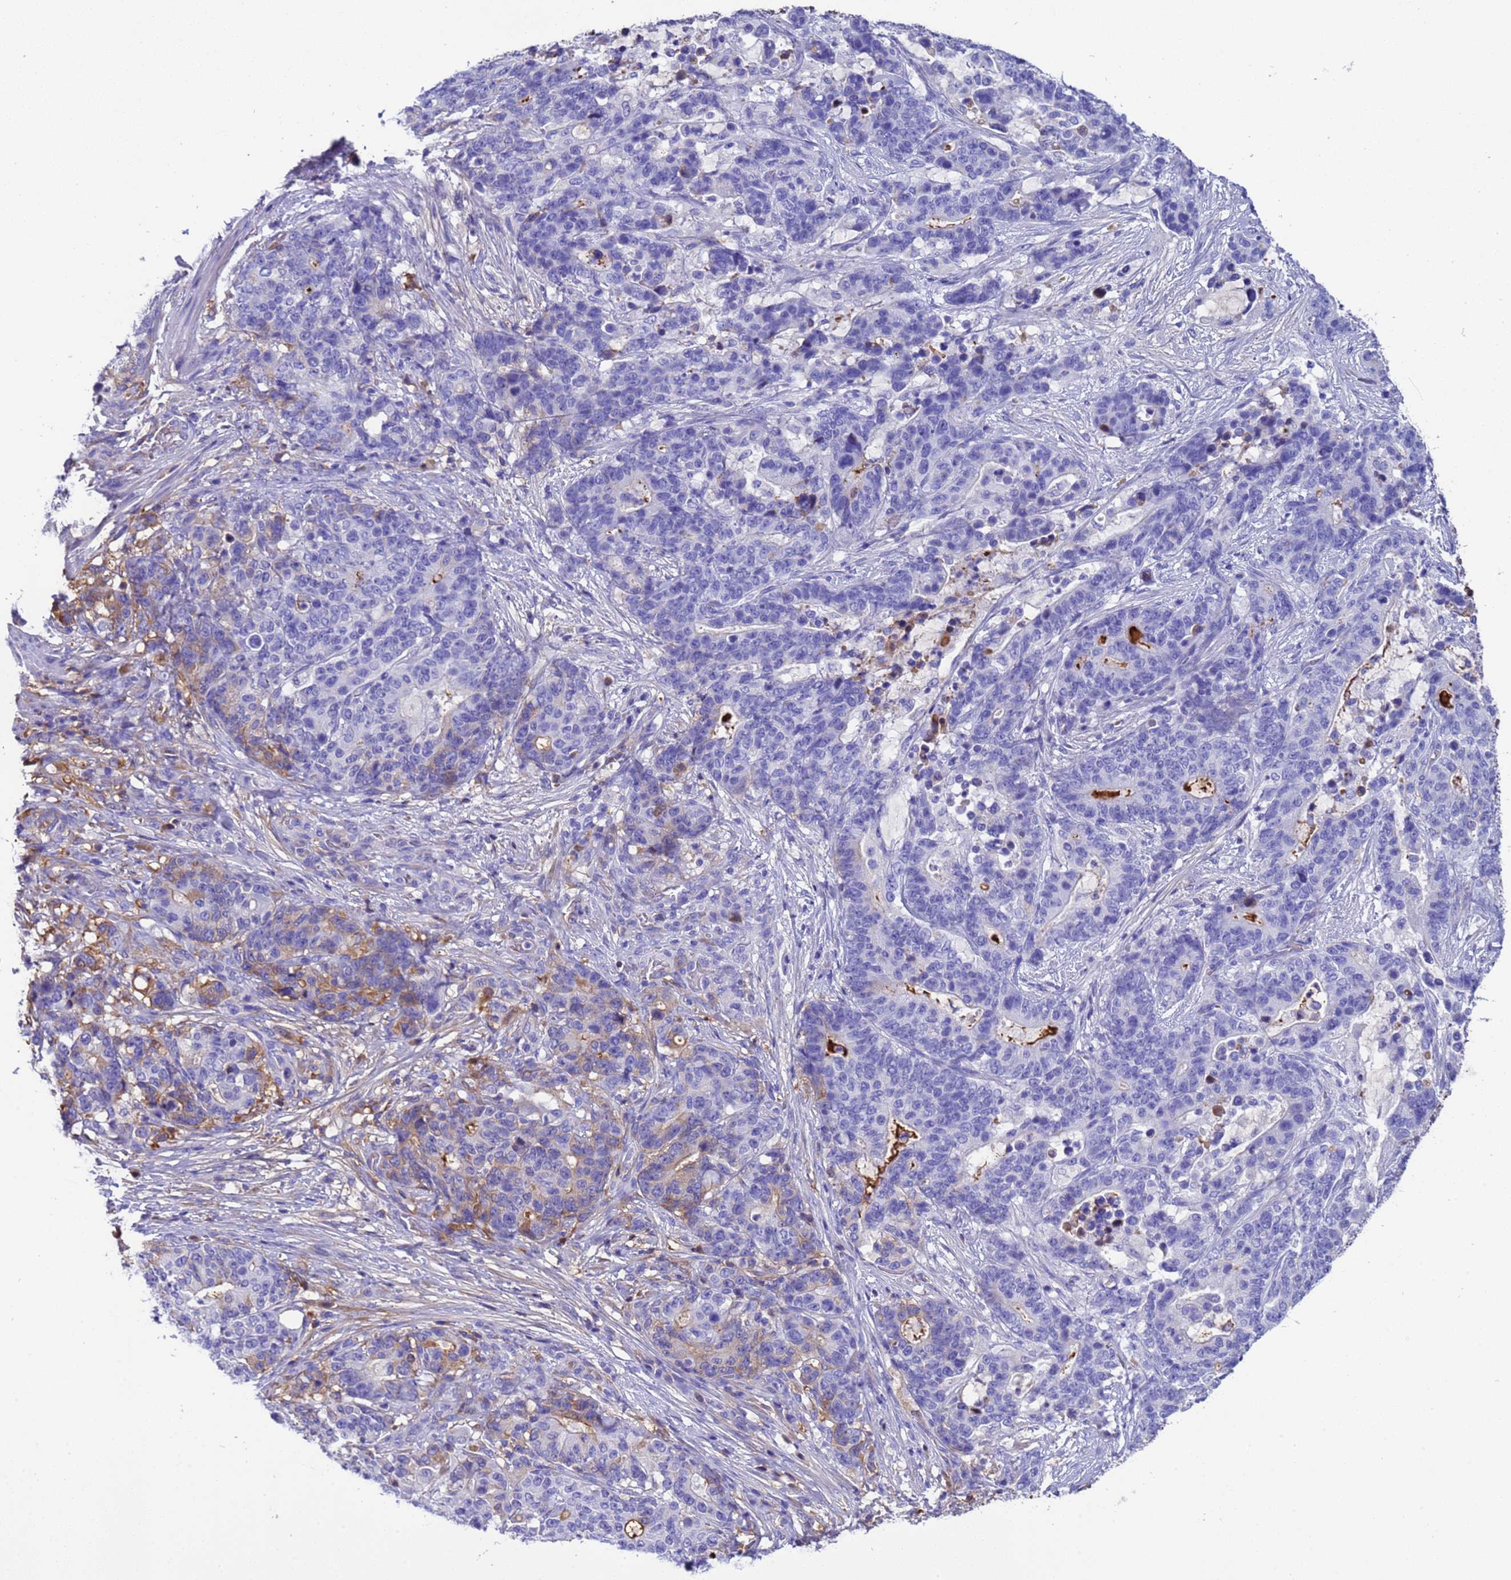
{"staining": {"intensity": "weak", "quantity": "<25%", "location": "cytoplasmic/membranous"}, "tissue": "stomach cancer", "cell_type": "Tumor cells", "image_type": "cancer", "snomed": [{"axis": "morphology", "description": "Normal tissue, NOS"}, {"axis": "morphology", "description": "Adenocarcinoma, NOS"}, {"axis": "topography", "description": "Stomach"}], "caption": "IHC micrograph of neoplastic tissue: human stomach cancer stained with DAB (3,3'-diaminobenzidine) reveals no significant protein staining in tumor cells. (DAB (3,3'-diaminobenzidine) immunohistochemistry (IHC), high magnification).", "gene": "H1-7", "patient": {"sex": "female", "age": 64}}